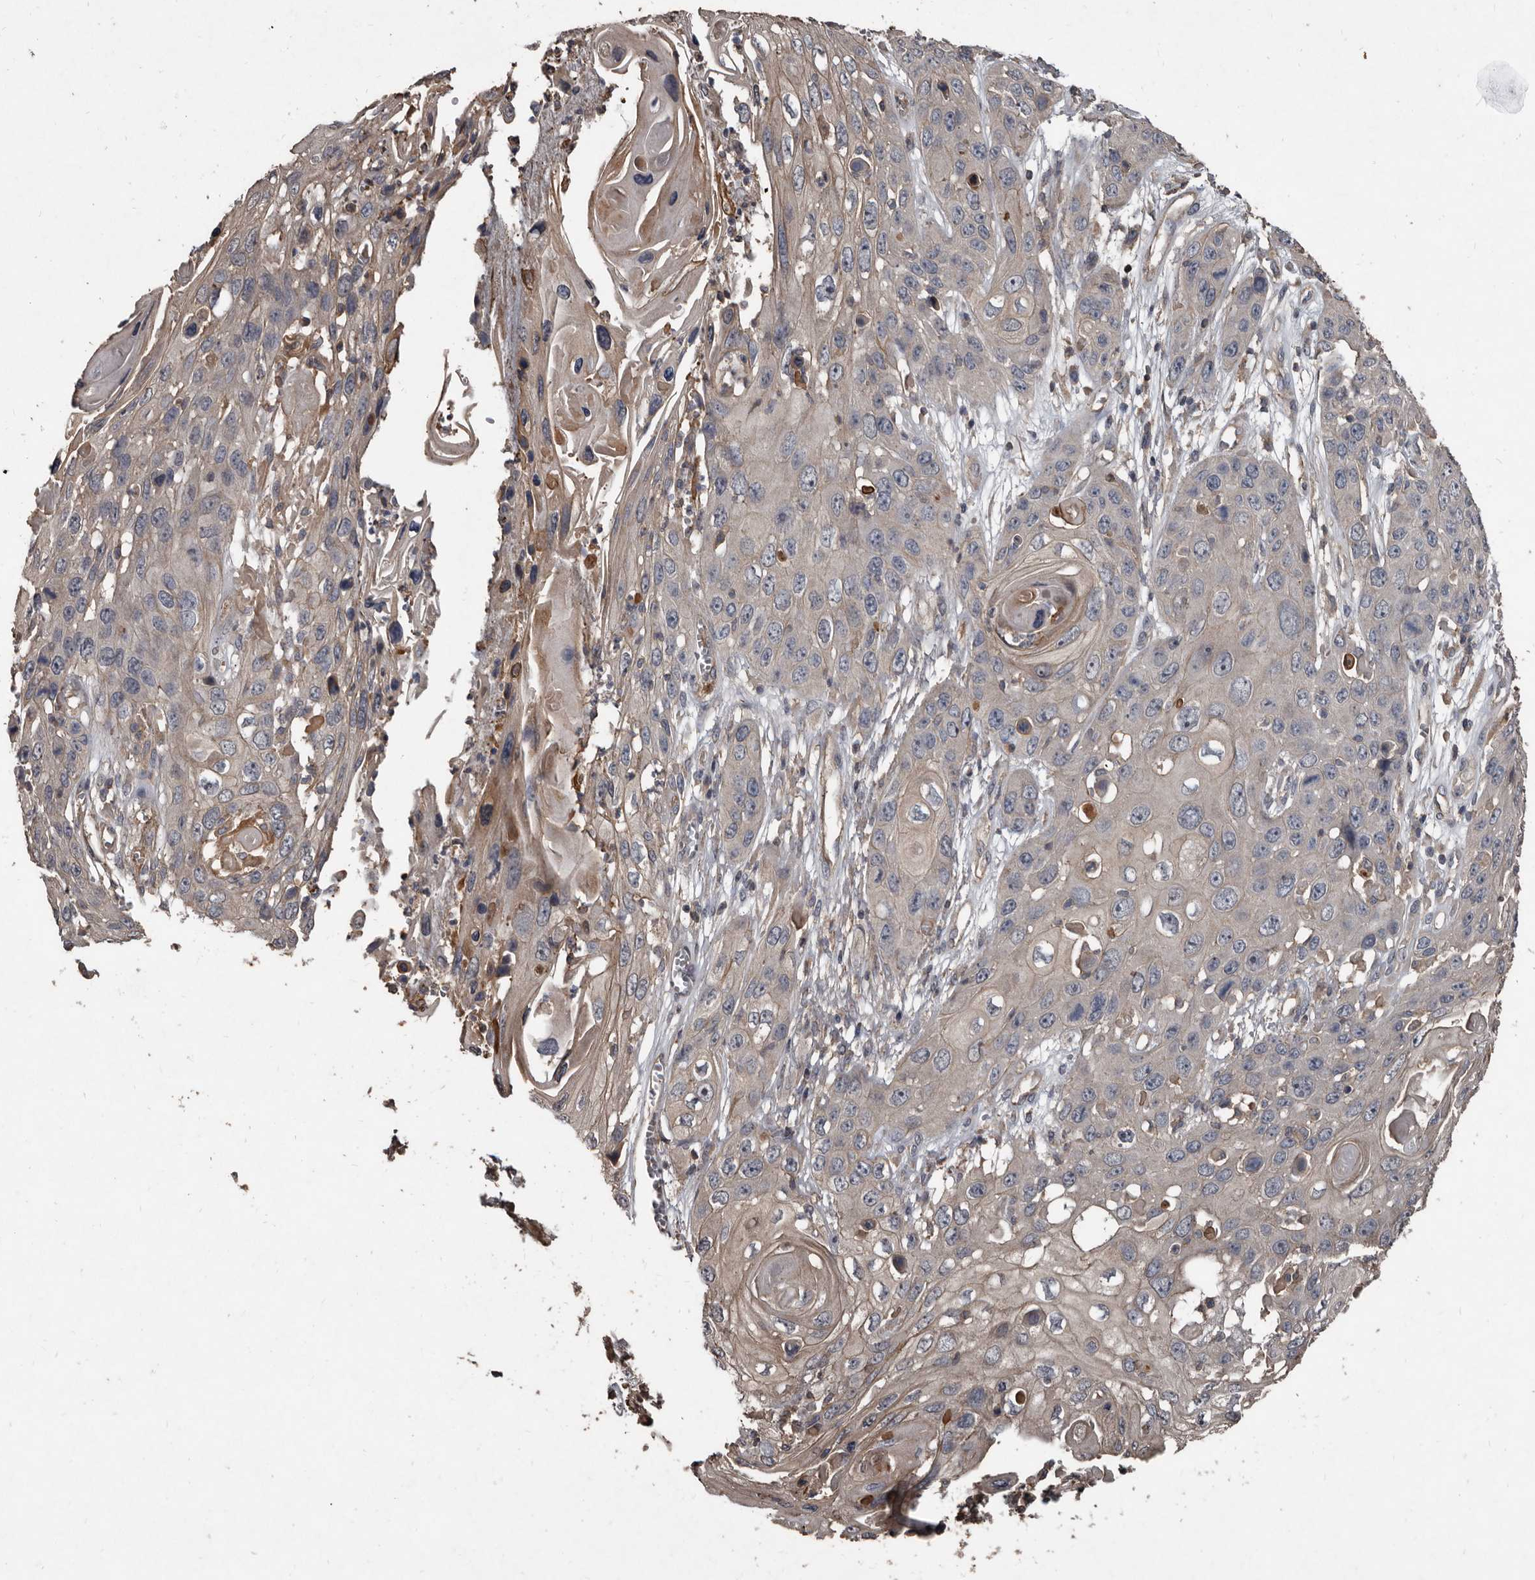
{"staining": {"intensity": "negative", "quantity": "none", "location": "none"}, "tissue": "skin cancer", "cell_type": "Tumor cells", "image_type": "cancer", "snomed": [{"axis": "morphology", "description": "Squamous cell carcinoma, NOS"}, {"axis": "topography", "description": "Skin"}], "caption": "A high-resolution histopathology image shows IHC staining of skin cancer (squamous cell carcinoma), which exhibits no significant positivity in tumor cells.", "gene": "GREB1", "patient": {"sex": "male", "age": 55}}